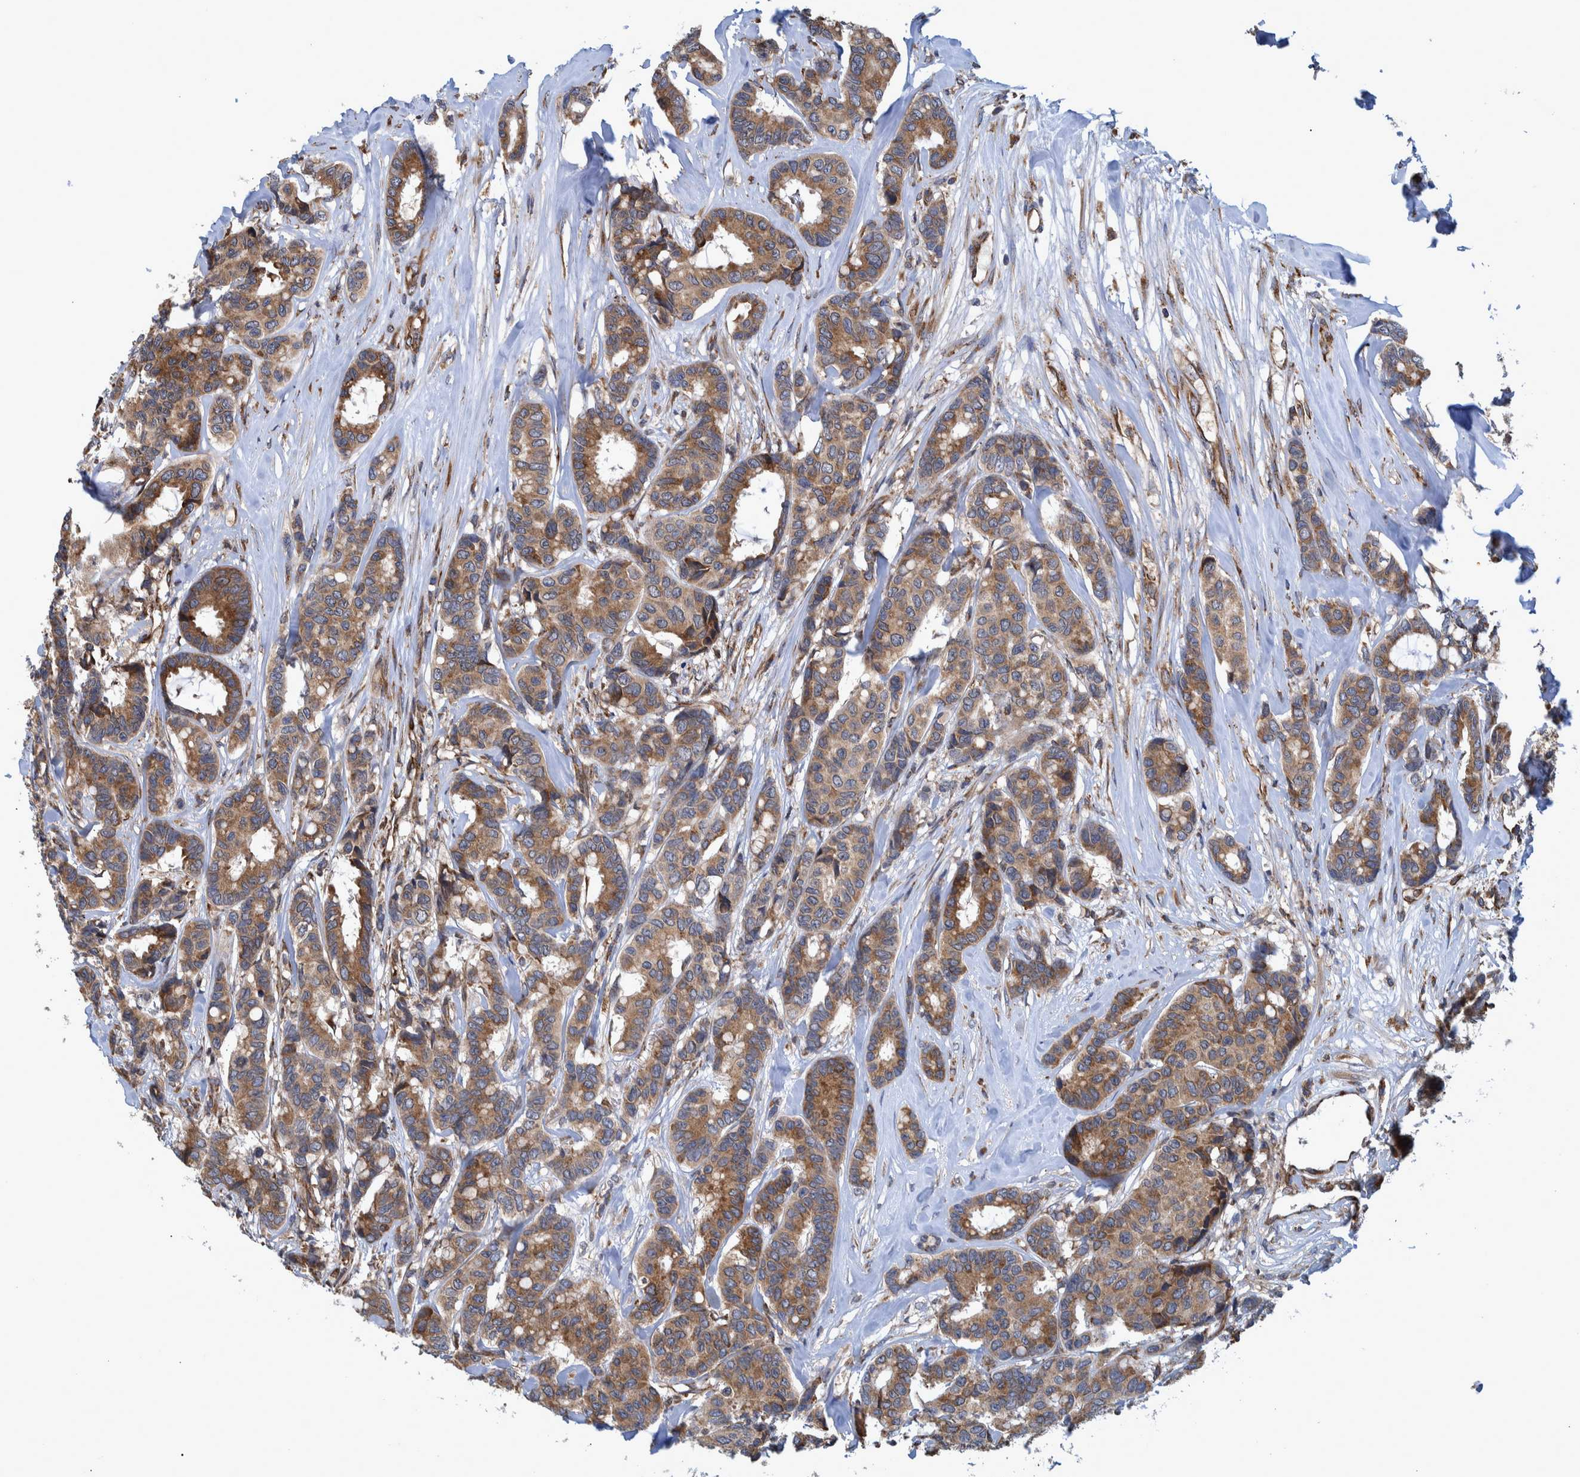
{"staining": {"intensity": "moderate", "quantity": ">75%", "location": "cytoplasmic/membranous"}, "tissue": "breast cancer", "cell_type": "Tumor cells", "image_type": "cancer", "snomed": [{"axis": "morphology", "description": "Duct carcinoma"}, {"axis": "topography", "description": "Breast"}], "caption": "Human breast cancer (infiltrating ductal carcinoma) stained for a protein (brown) reveals moderate cytoplasmic/membranous positive positivity in about >75% of tumor cells.", "gene": "SPAG5", "patient": {"sex": "female", "age": 87}}